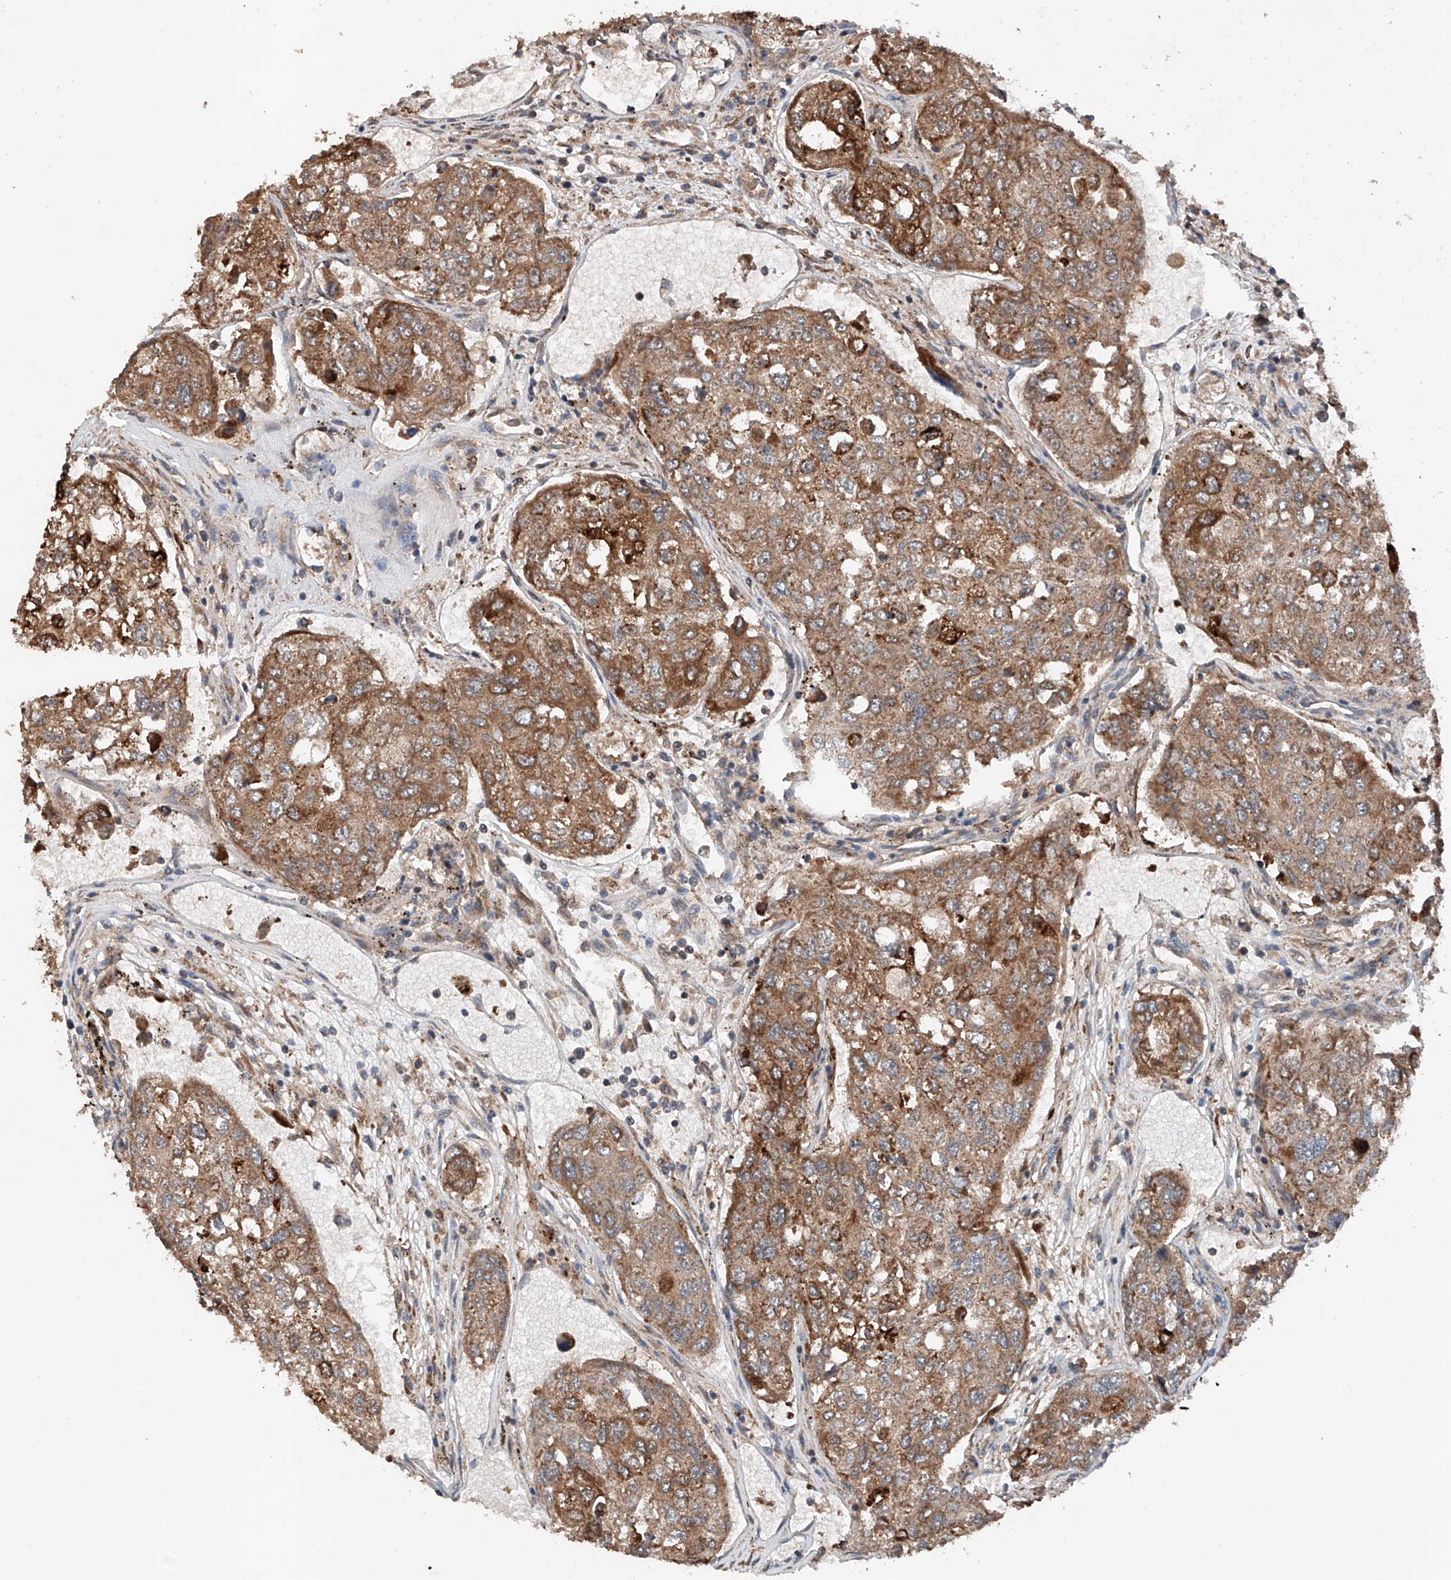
{"staining": {"intensity": "moderate", "quantity": ">75%", "location": "cytoplasmic/membranous"}, "tissue": "urothelial cancer", "cell_type": "Tumor cells", "image_type": "cancer", "snomed": [{"axis": "morphology", "description": "Urothelial carcinoma, High grade"}, {"axis": "topography", "description": "Lymph node"}, {"axis": "topography", "description": "Urinary bladder"}], "caption": "Protein staining by immunohistochemistry (IHC) displays moderate cytoplasmic/membranous staining in about >75% of tumor cells in urothelial cancer.", "gene": "AP4B1", "patient": {"sex": "male", "age": 51}}